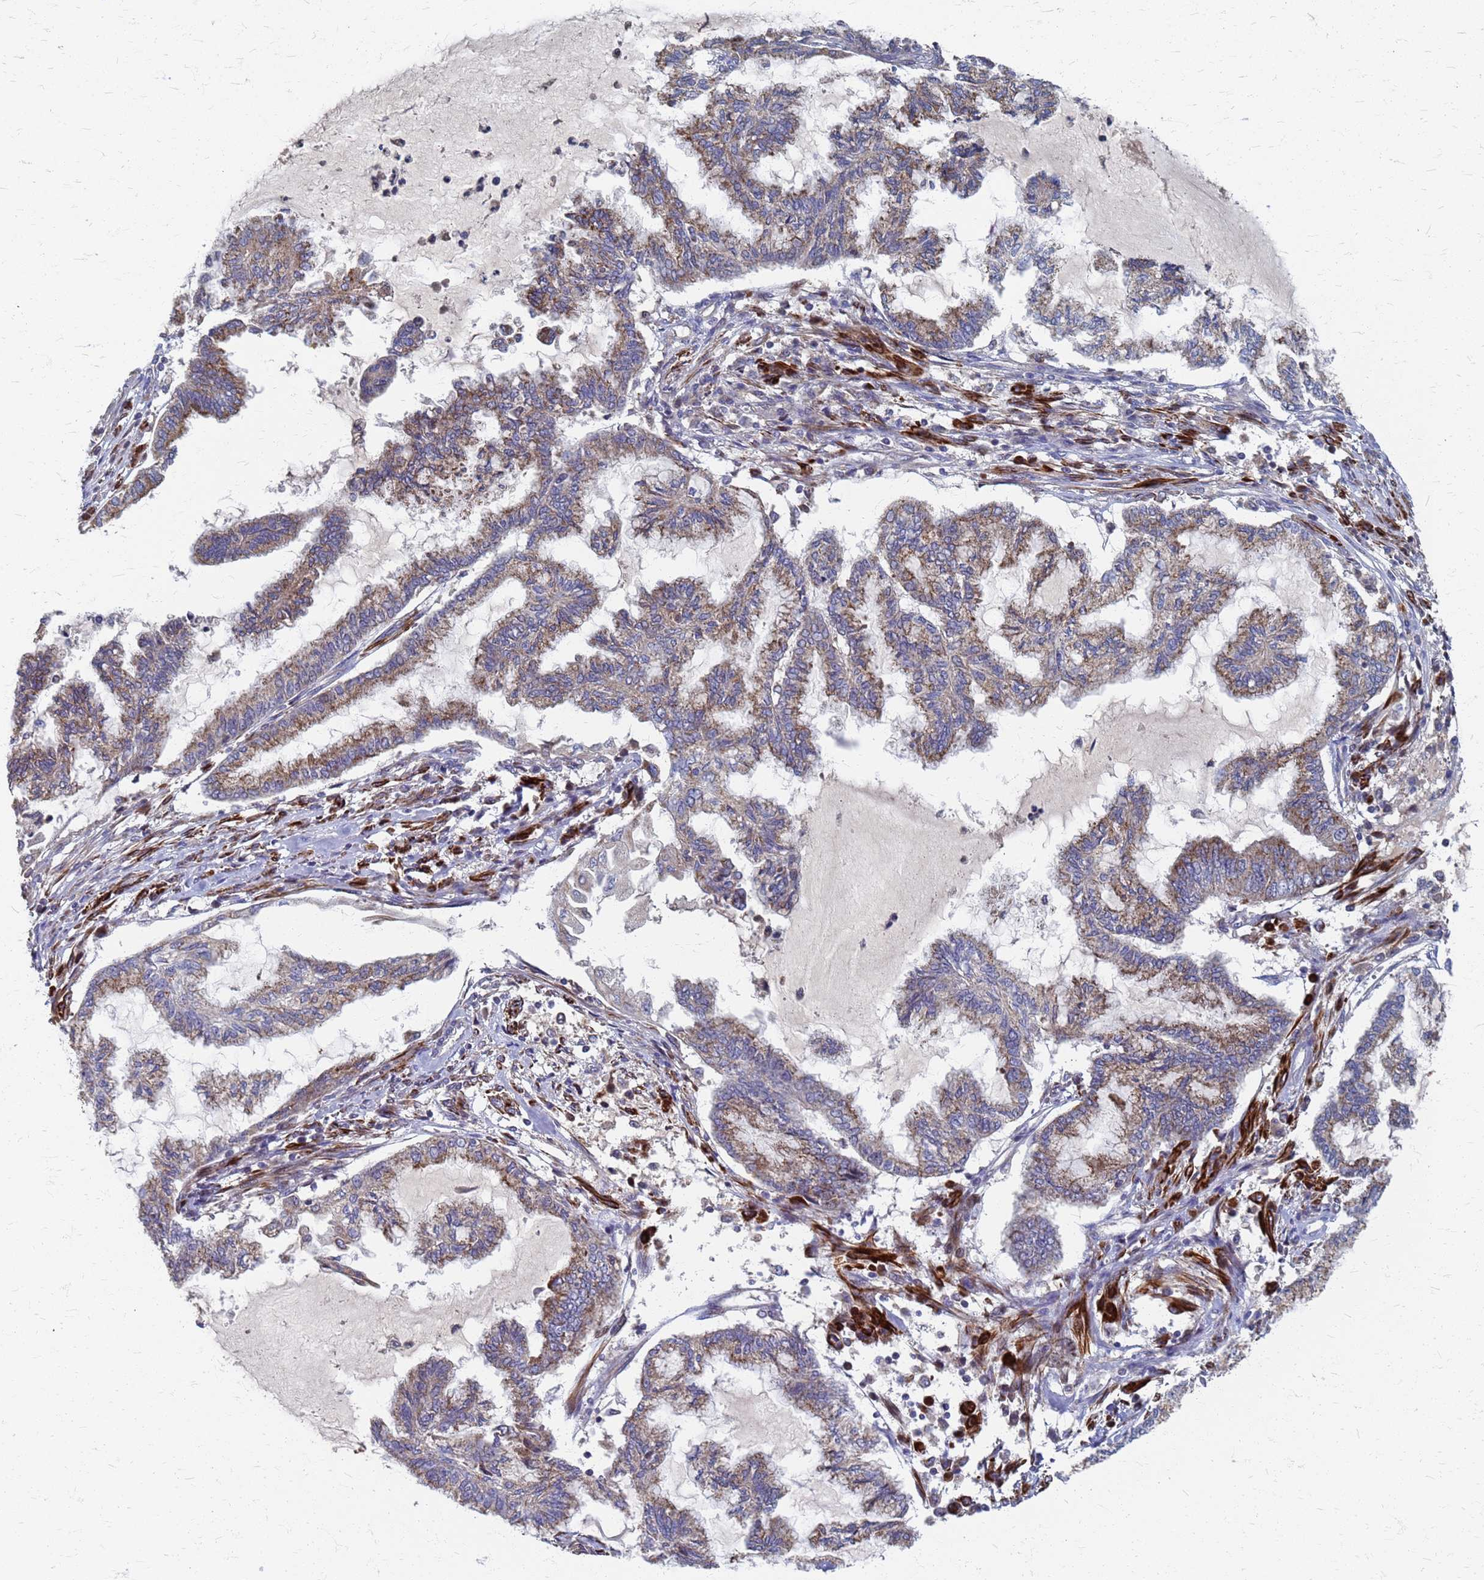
{"staining": {"intensity": "moderate", "quantity": ">75%", "location": "cytoplasmic/membranous"}, "tissue": "endometrial cancer", "cell_type": "Tumor cells", "image_type": "cancer", "snomed": [{"axis": "morphology", "description": "Adenocarcinoma, NOS"}, {"axis": "topography", "description": "Endometrium"}], "caption": "Immunohistochemical staining of human endometrial cancer reveals medium levels of moderate cytoplasmic/membranous expression in approximately >75% of tumor cells.", "gene": "ATPAF1", "patient": {"sex": "female", "age": 86}}